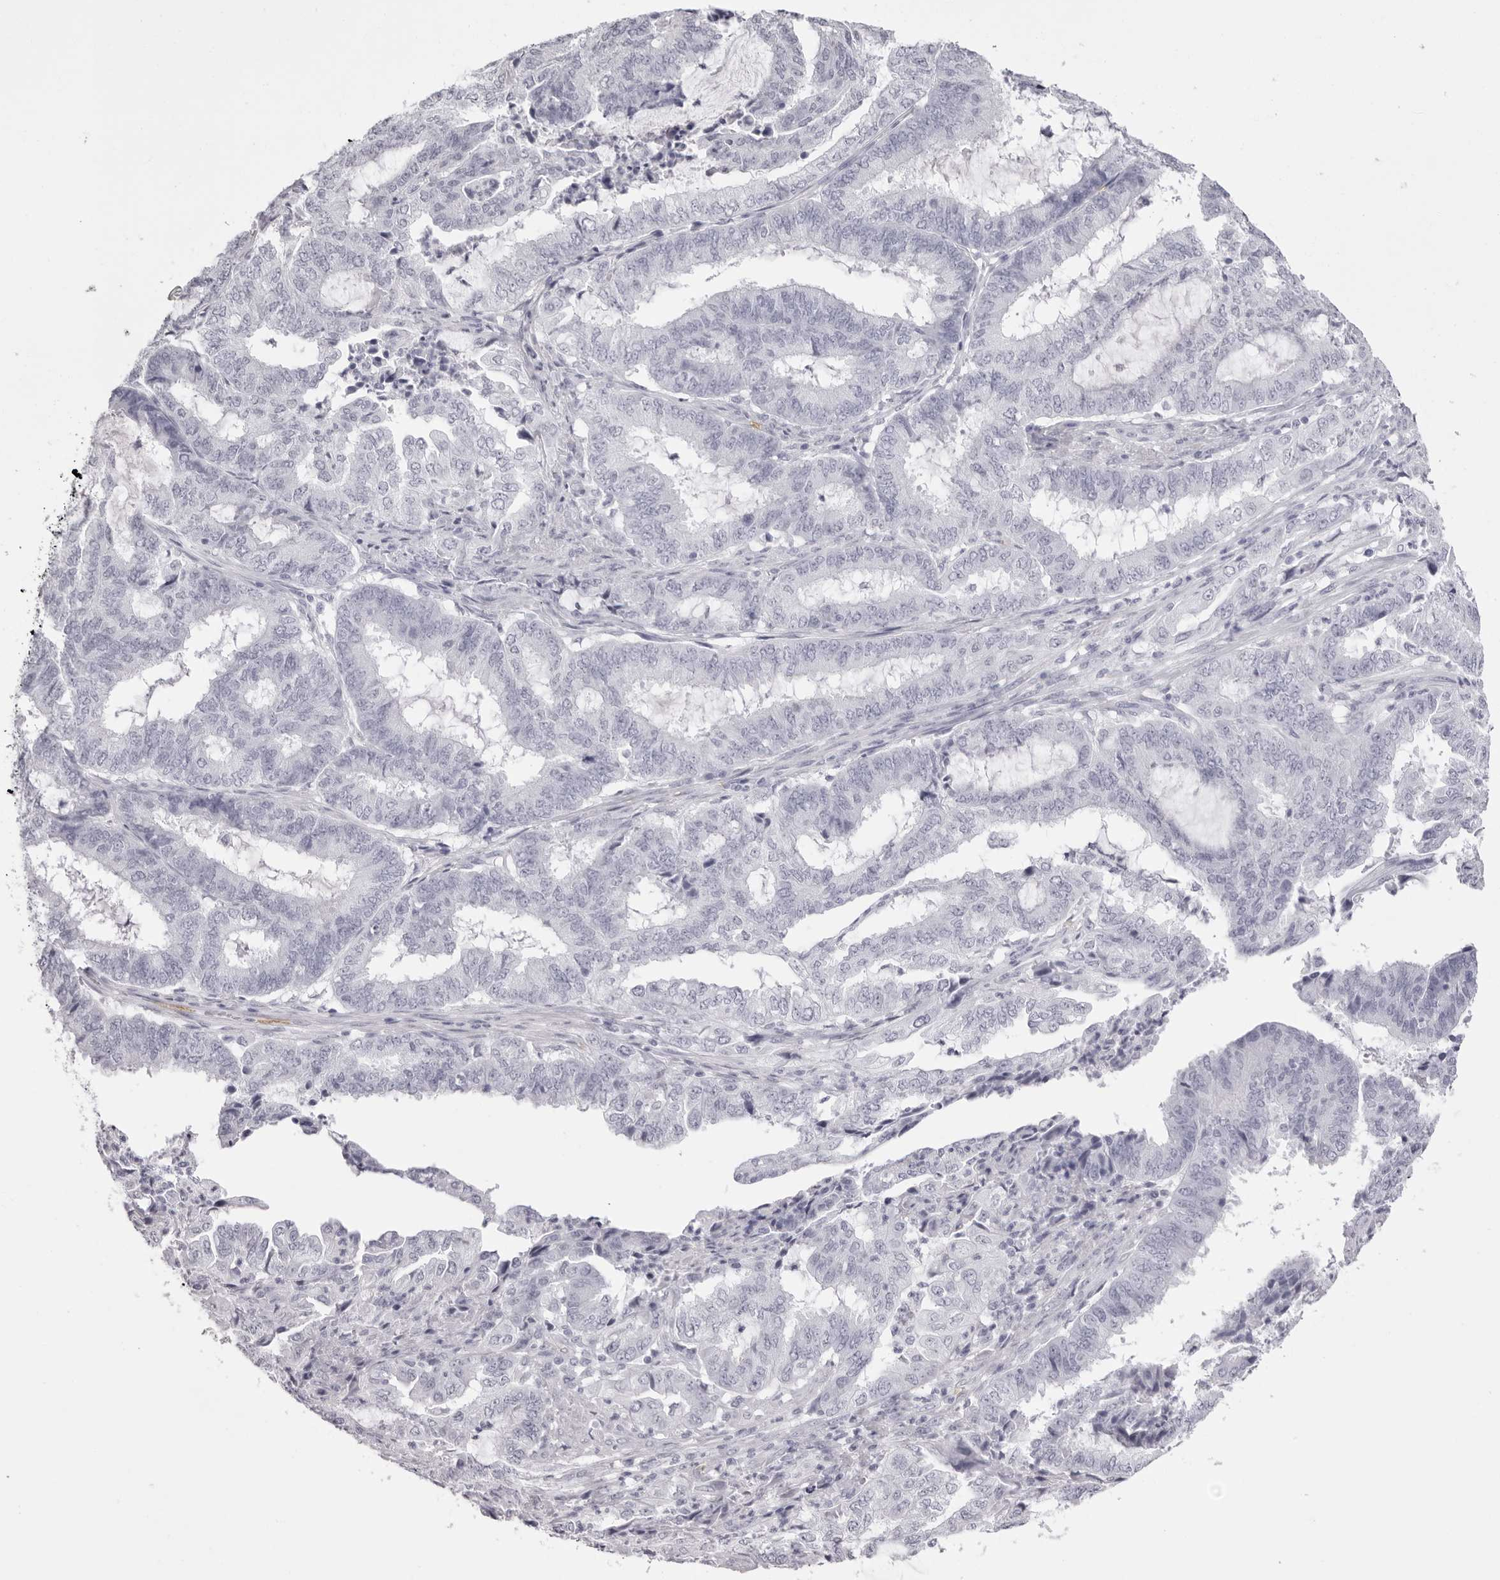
{"staining": {"intensity": "negative", "quantity": "none", "location": "none"}, "tissue": "endometrial cancer", "cell_type": "Tumor cells", "image_type": "cancer", "snomed": [{"axis": "morphology", "description": "Adenocarcinoma, NOS"}, {"axis": "topography", "description": "Endometrium"}], "caption": "Tumor cells show no significant protein expression in endometrial adenocarcinoma.", "gene": "SPTA1", "patient": {"sex": "female", "age": 51}}